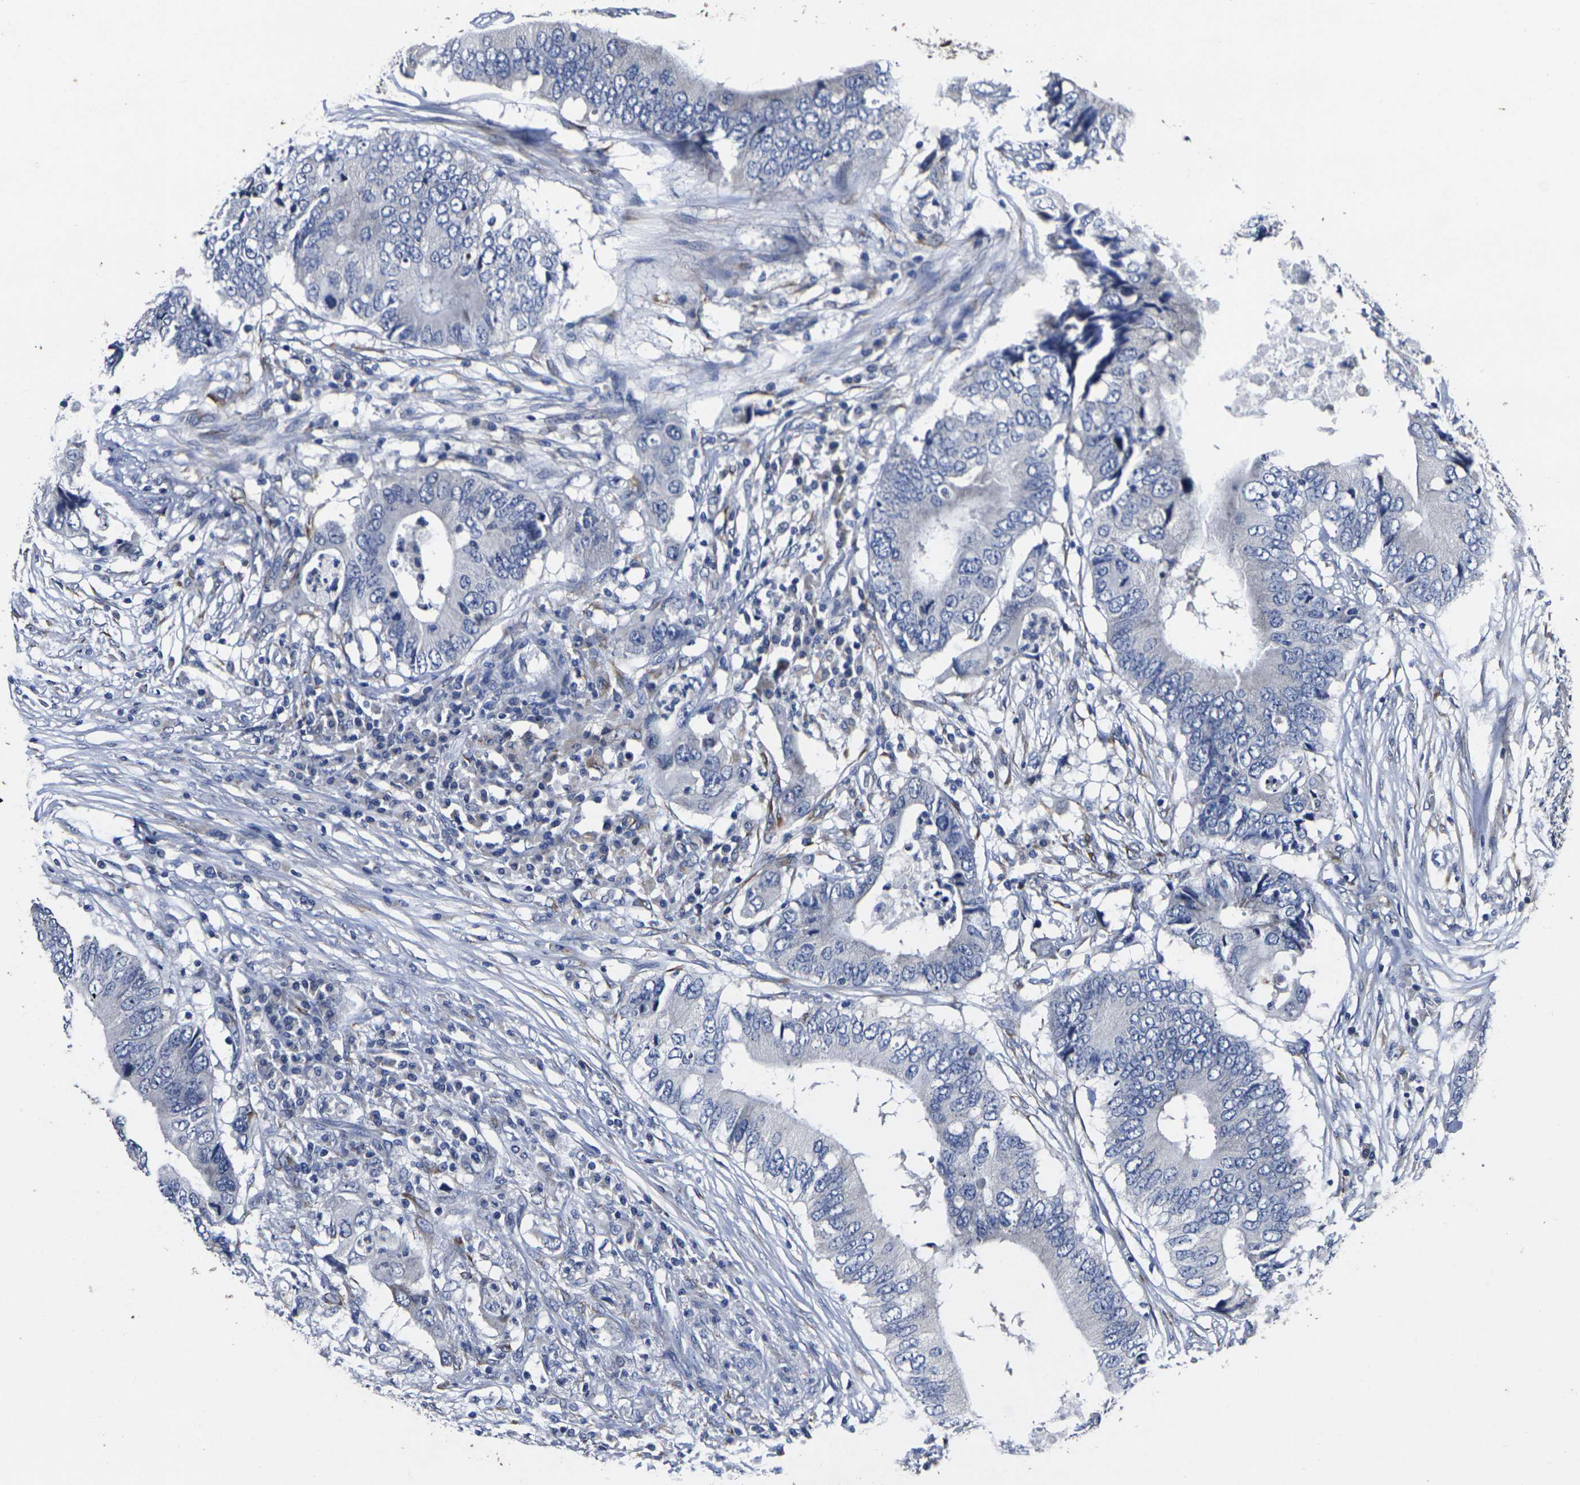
{"staining": {"intensity": "negative", "quantity": "none", "location": "none"}, "tissue": "colorectal cancer", "cell_type": "Tumor cells", "image_type": "cancer", "snomed": [{"axis": "morphology", "description": "Adenocarcinoma, NOS"}, {"axis": "topography", "description": "Colon"}], "caption": "A micrograph of colorectal adenocarcinoma stained for a protein shows no brown staining in tumor cells.", "gene": "CYP2C8", "patient": {"sex": "male", "age": 71}}